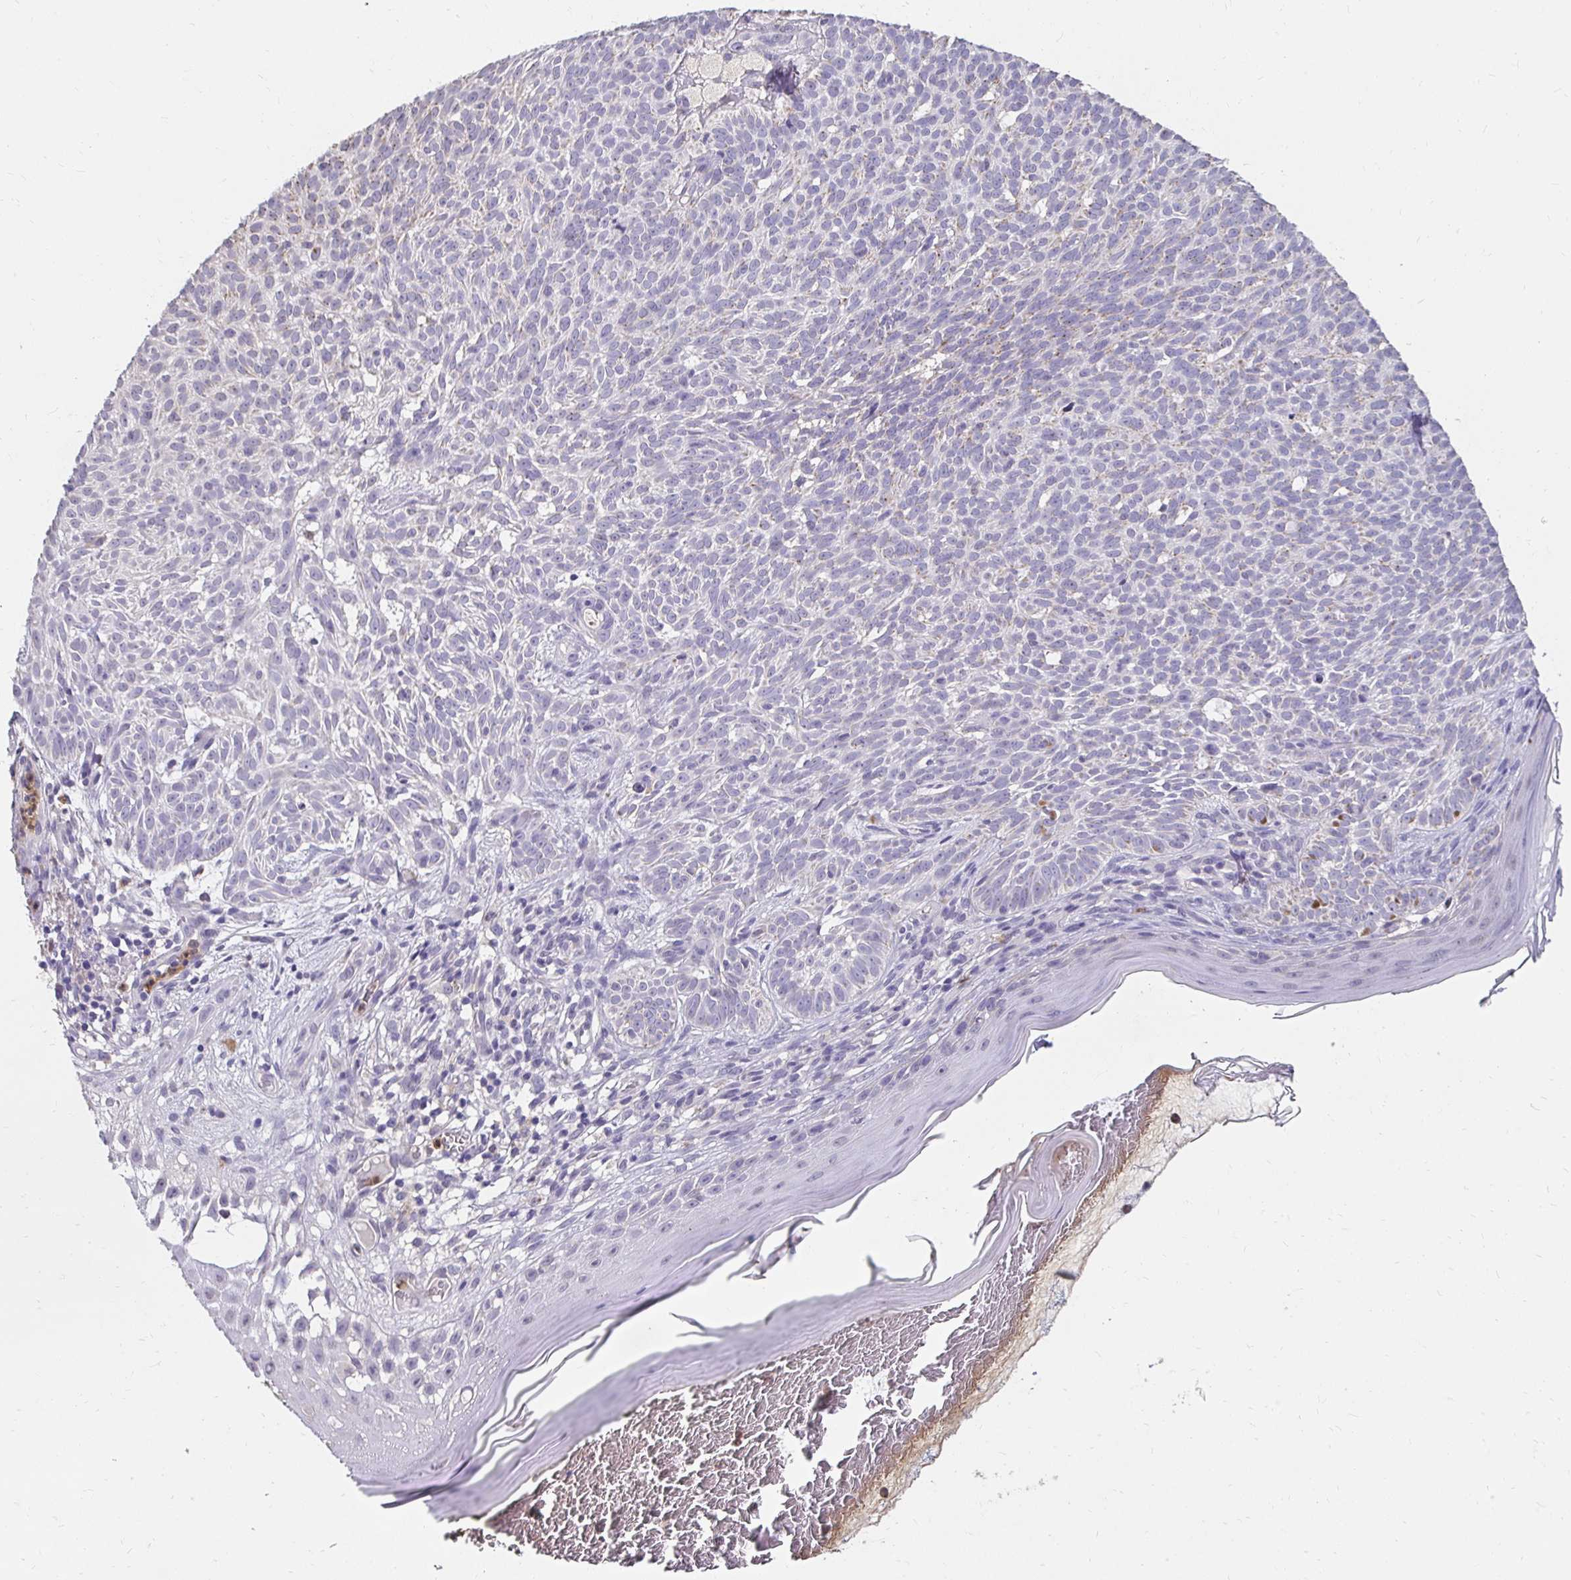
{"staining": {"intensity": "negative", "quantity": "none", "location": "none"}, "tissue": "skin cancer", "cell_type": "Tumor cells", "image_type": "cancer", "snomed": [{"axis": "morphology", "description": "Basal cell carcinoma"}, {"axis": "topography", "description": "Skin"}], "caption": "The IHC photomicrograph has no significant staining in tumor cells of basal cell carcinoma (skin) tissue. (DAB (3,3'-diaminobenzidine) immunohistochemistry (IHC) with hematoxylin counter stain).", "gene": "GK2", "patient": {"sex": "male", "age": 78}}